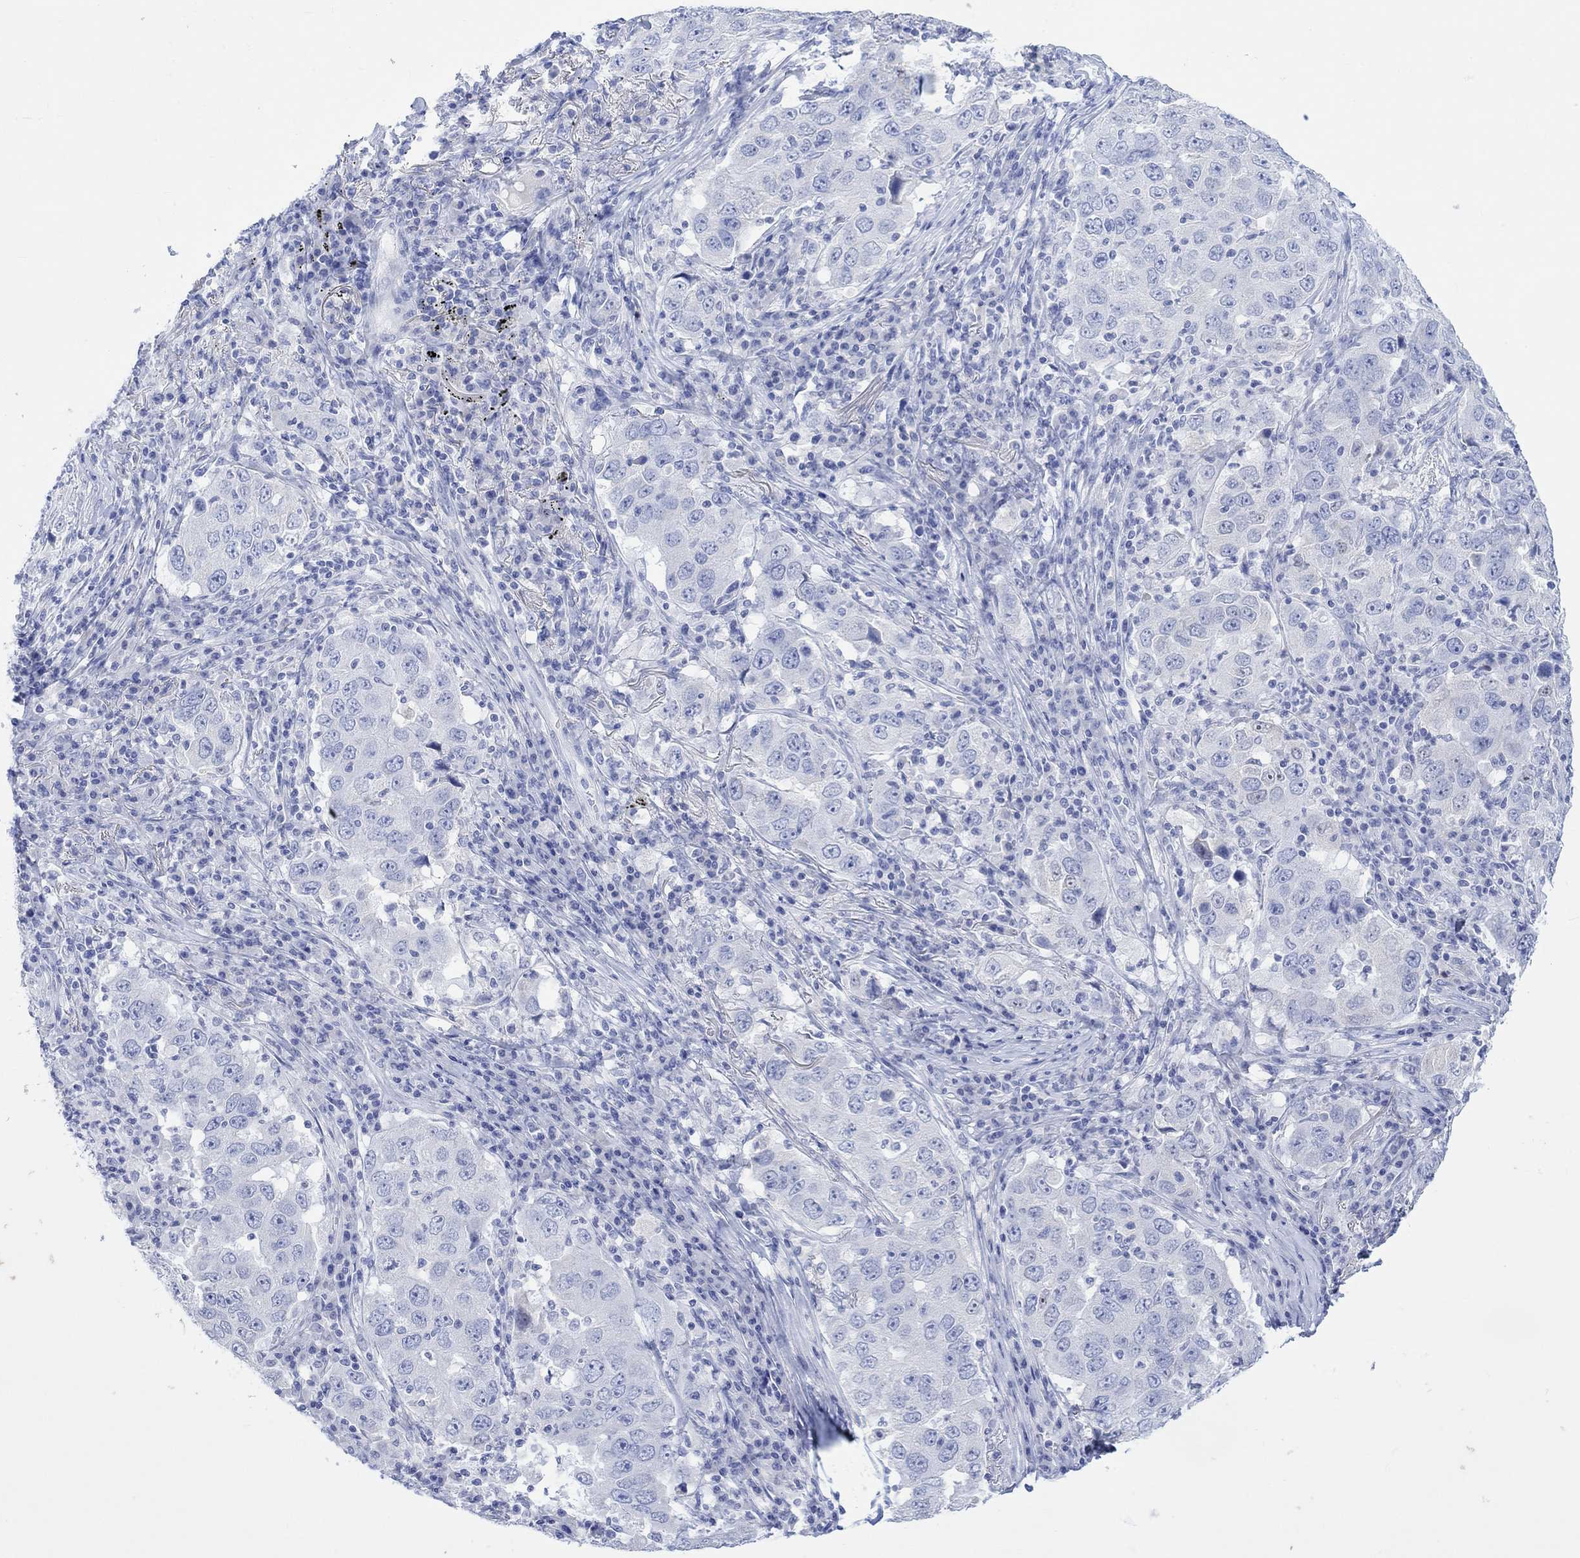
{"staining": {"intensity": "negative", "quantity": "none", "location": "none"}, "tissue": "lung cancer", "cell_type": "Tumor cells", "image_type": "cancer", "snomed": [{"axis": "morphology", "description": "Adenocarcinoma, NOS"}, {"axis": "topography", "description": "Lung"}], "caption": "Histopathology image shows no significant protein positivity in tumor cells of lung cancer (adenocarcinoma). (Immunohistochemistry, brightfield microscopy, high magnification).", "gene": "CALCA", "patient": {"sex": "male", "age": 73}}